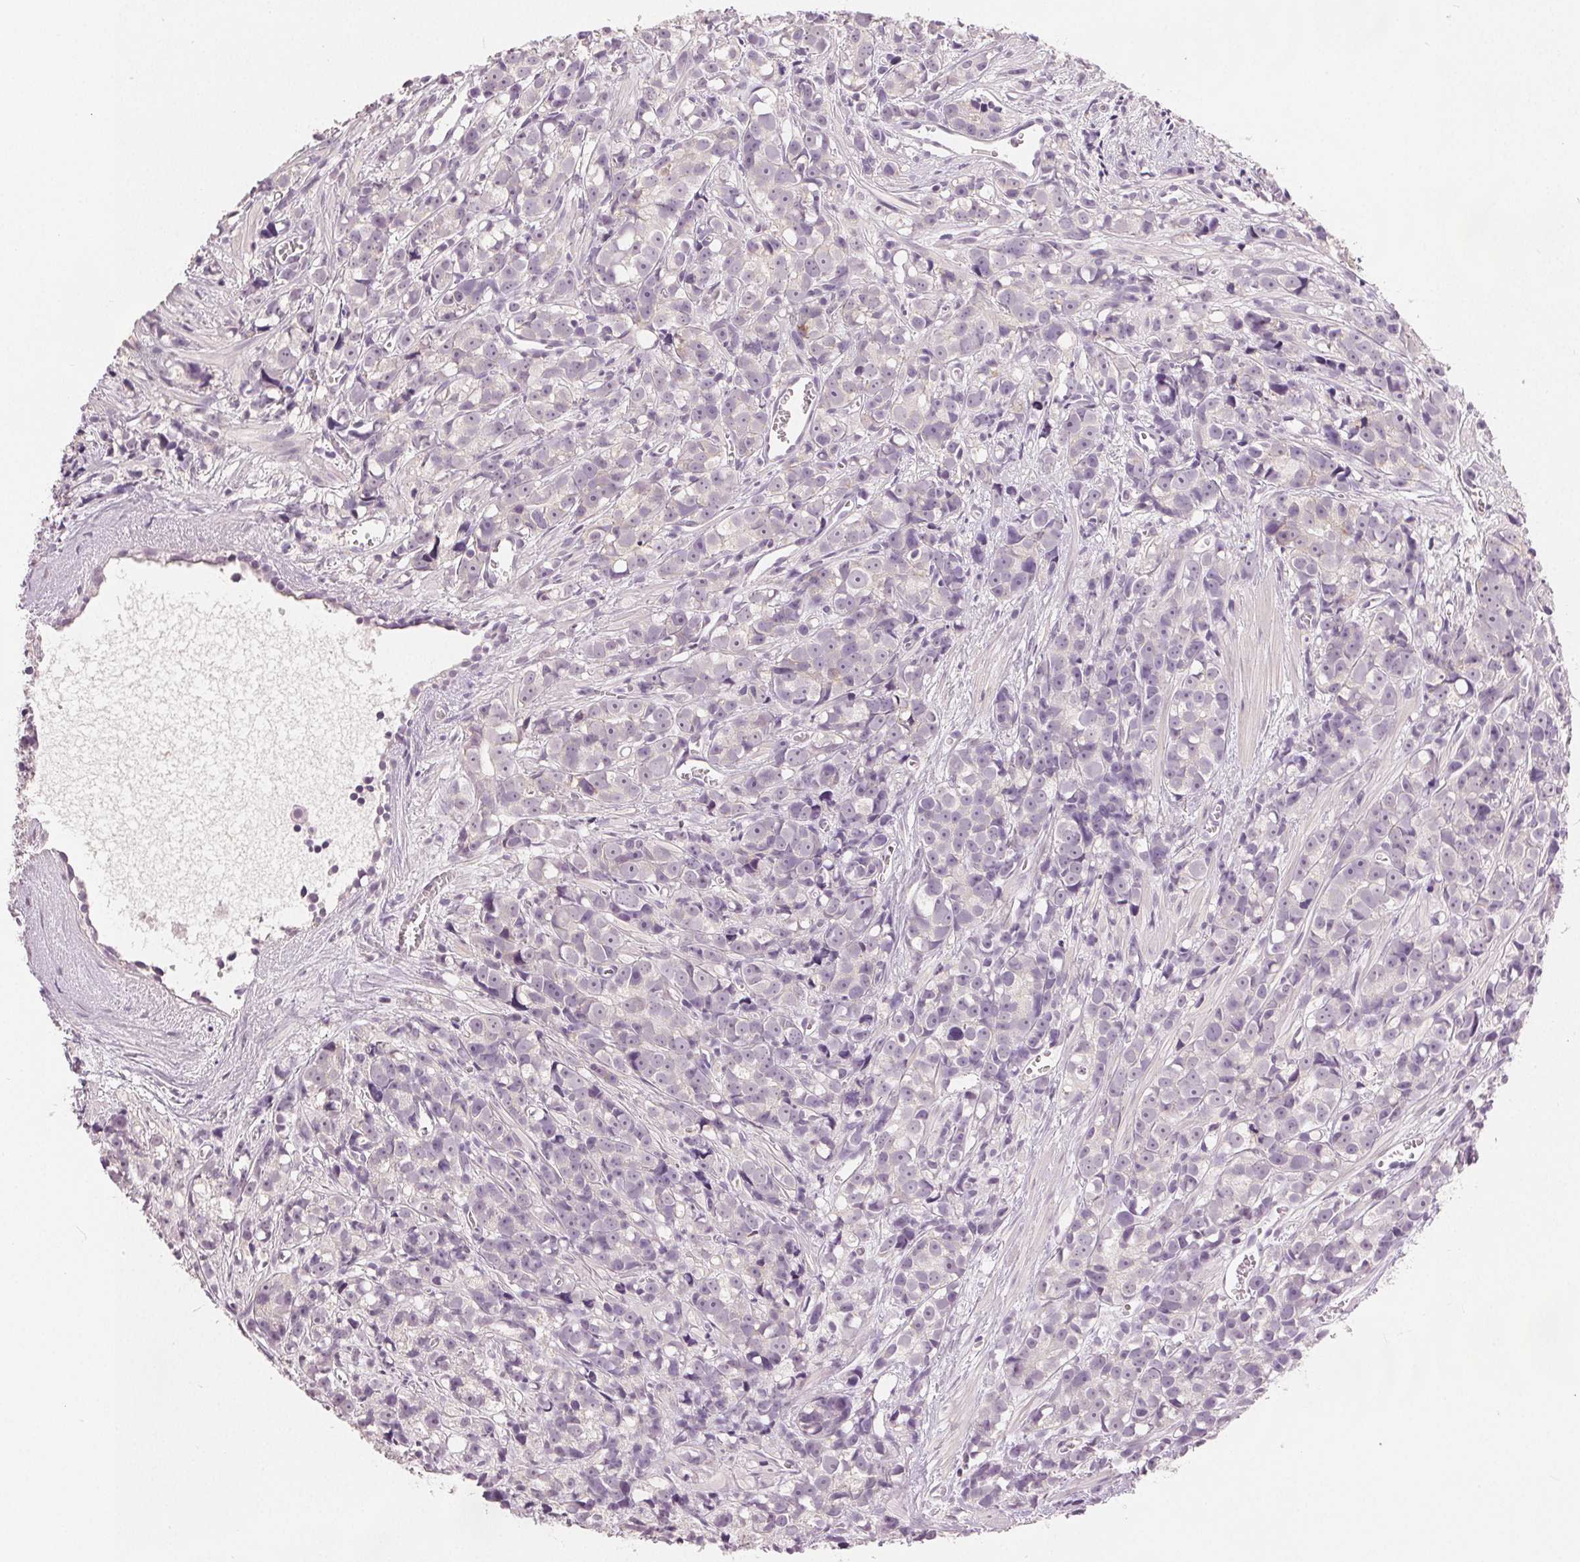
{"staining": {"intensity": "negative", "quantity": "none", "location": "none"}, "tissue": "prostate cancer", "cell_type": "Tumor cells", "image_type": "cancer", "snomed": [{"axis": "morphology", "description": "Adenocarcinoma, High grade"}, {"axis": "topography", "description": "Prostate"}], "caption": "The immunohistochemistry (IHC) photomicrograph has no significant staining in tumor cells of prostate high-grade adenocarcinoma tissue.", "gene": "CA12", "patient": {"sex": "male", "age": 77}}